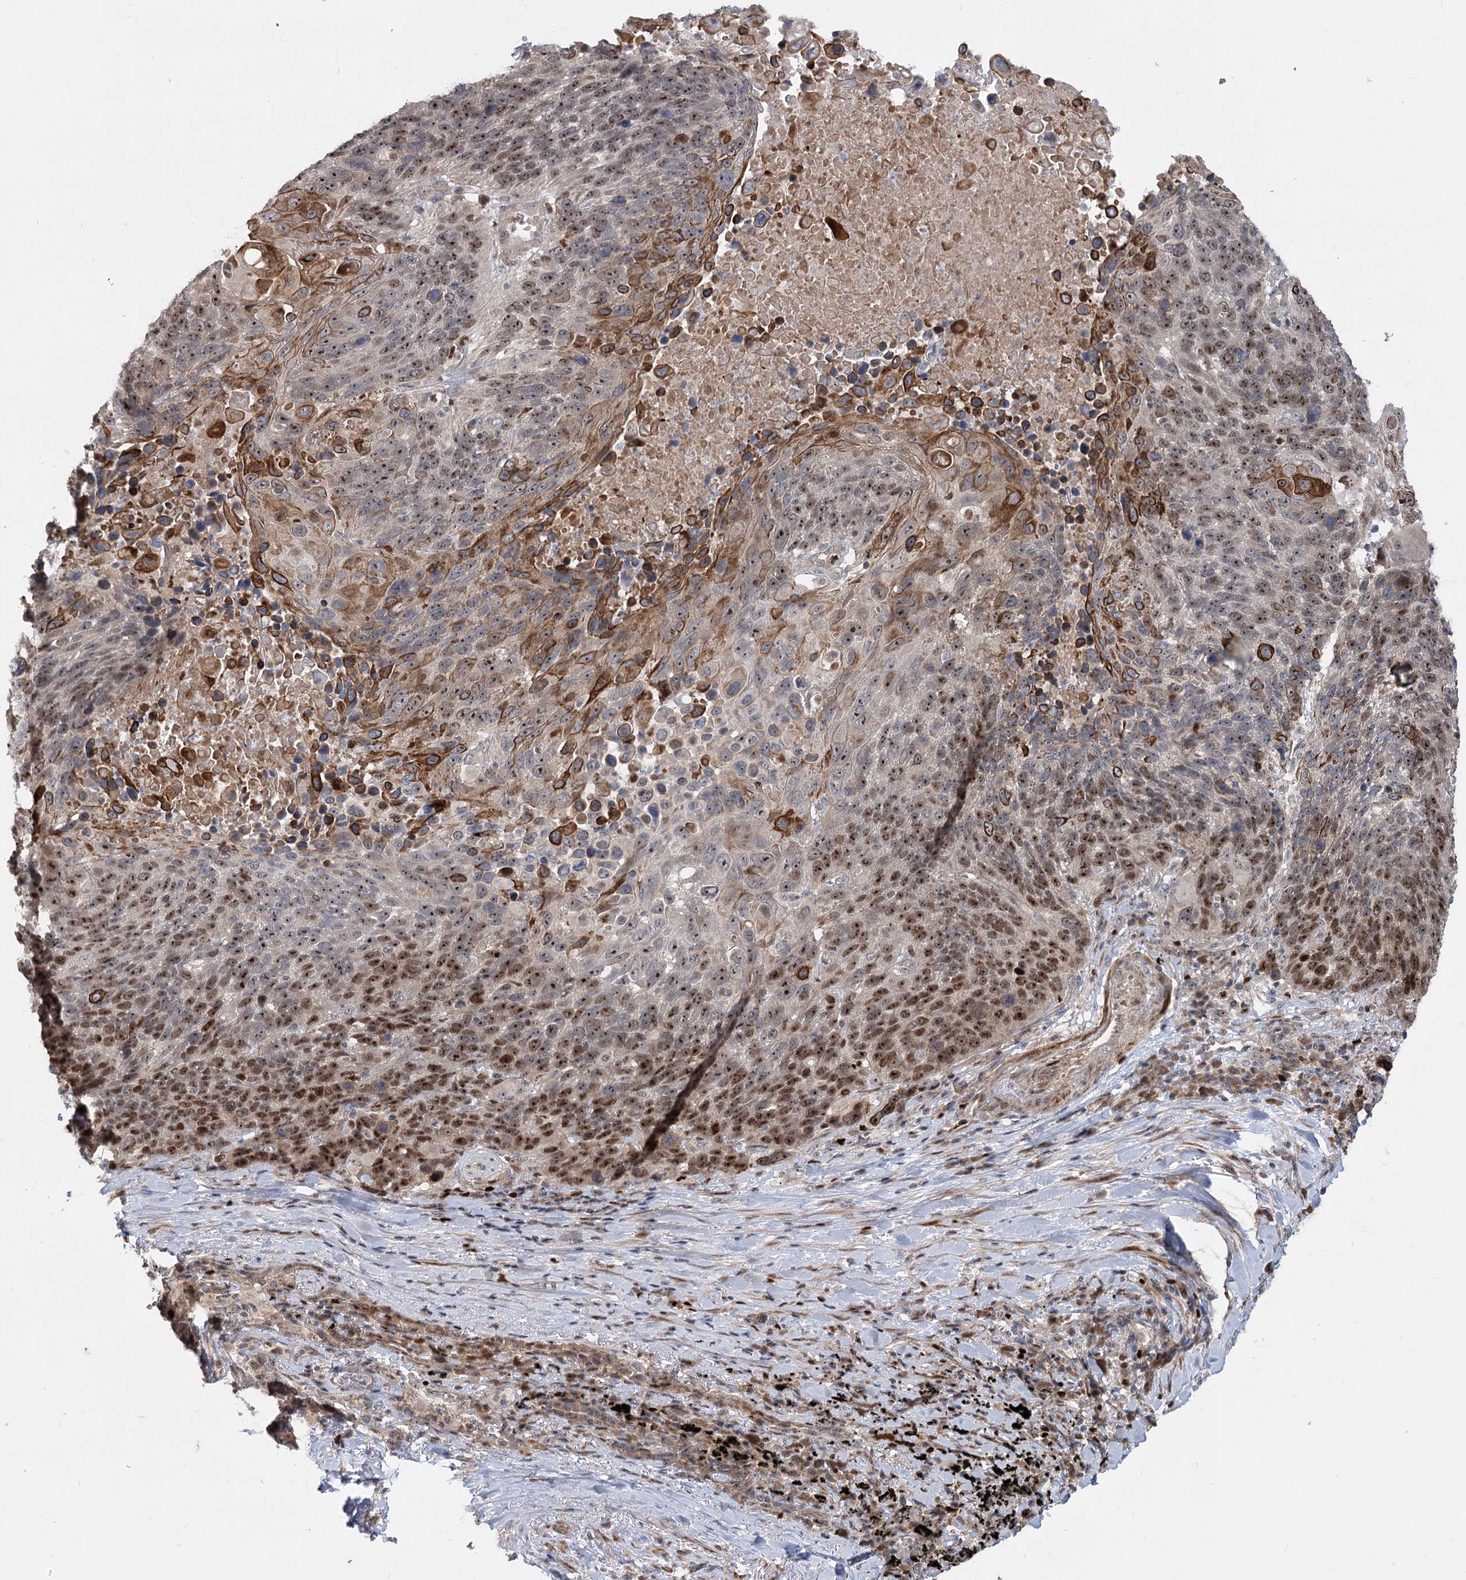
{"staining": {"intensity": "moderate", "quantity": ">75%", "location": "nuclear"}, "tissue": "lung cancer", "cell_type": "Tumor cells", "image_type": "cancer", "snomed": [{"axis": "morphology", "description": "Squamous cell carcinoma, NOS"}, {"axis": "topography", "description": "Lung"}], "caption": "Immunohistochemistry (IHC) (DAB) staining of human lung cancer (squamous cell carcinoma) demonstrates moderate nuclear protein positivity in approximately >75% of tumor cells. (Brightfield microscopy of DAB IHC at high magnification).", "gene": "PIK3C2A", "patient": {"sex": "male", "age": 66}}